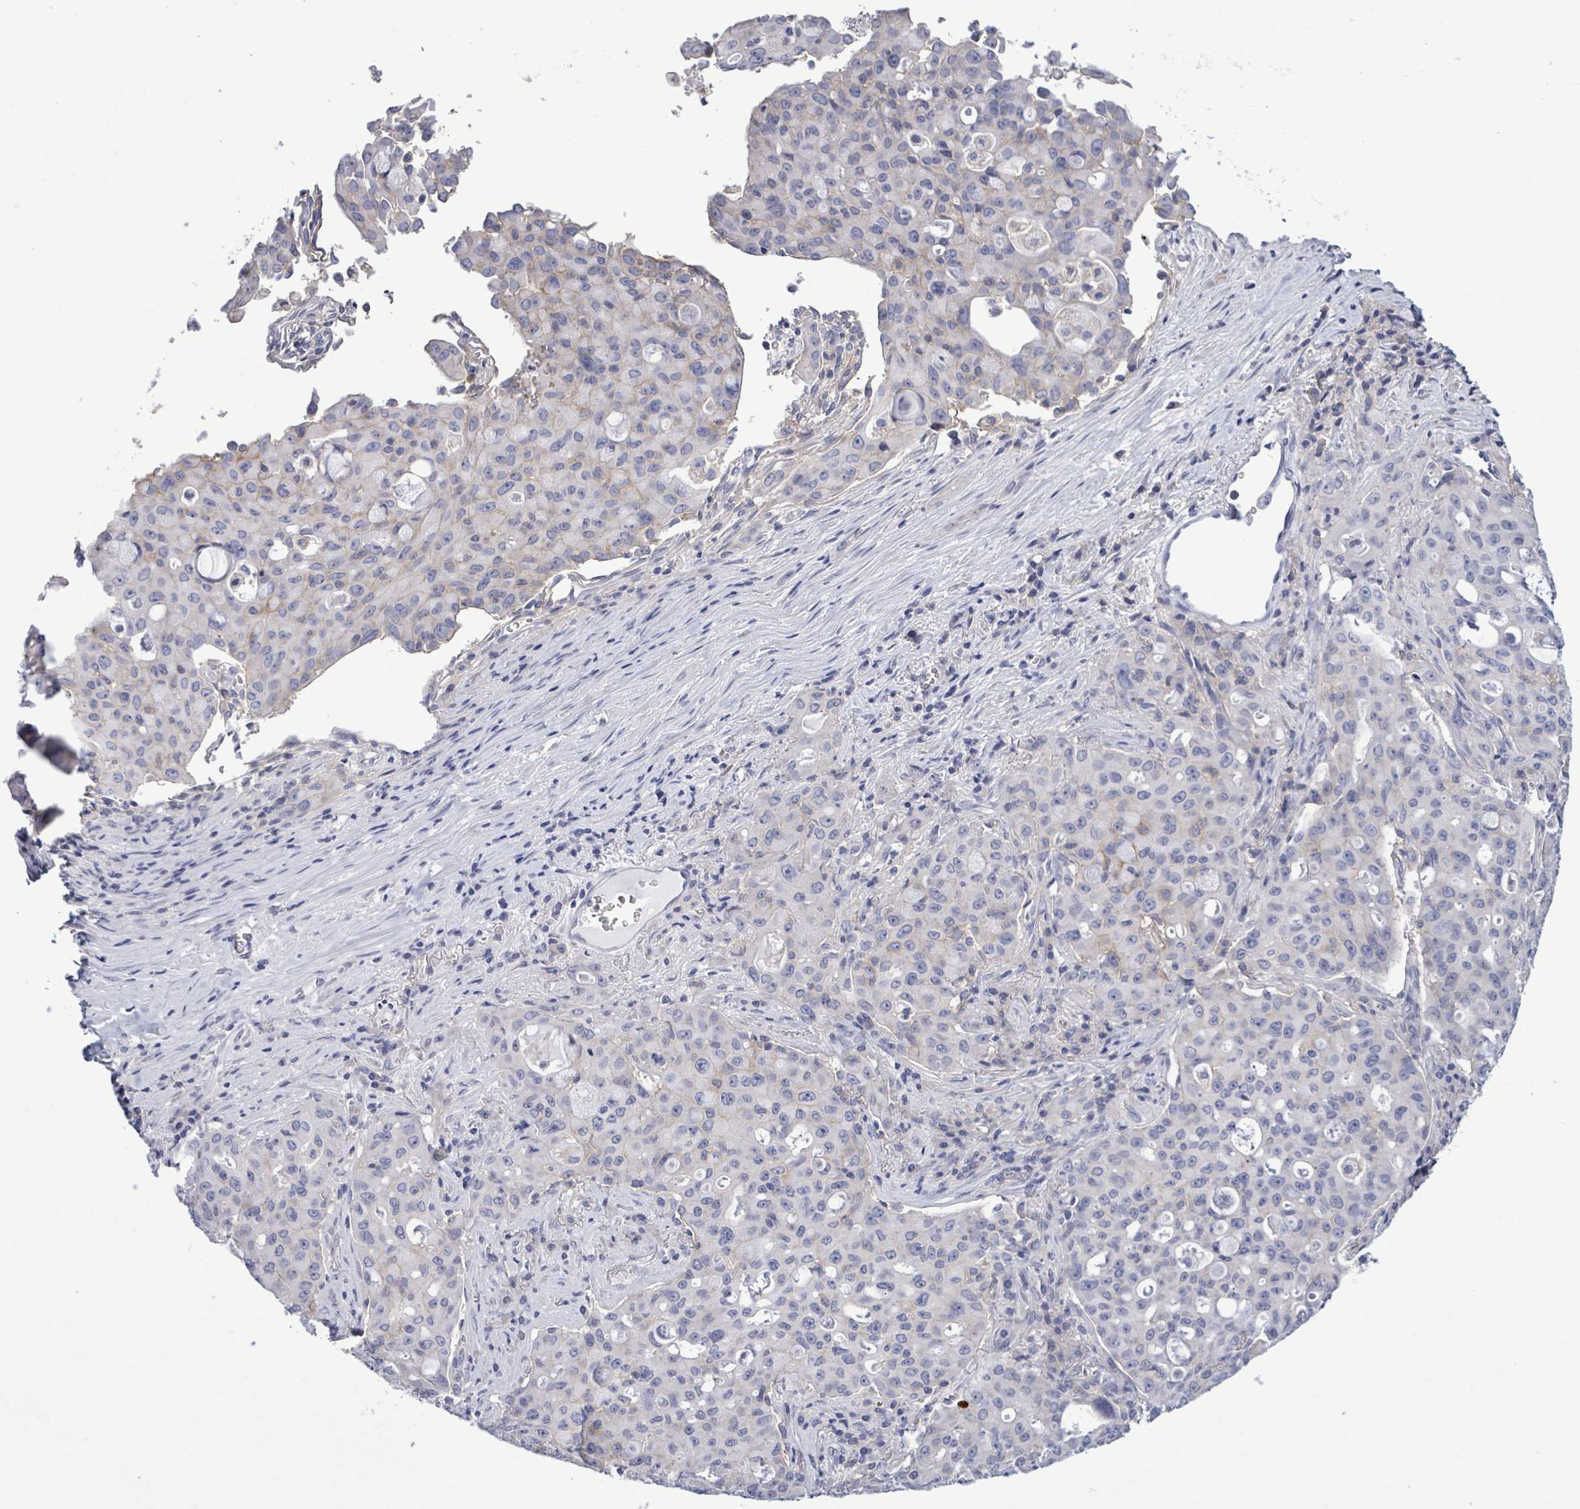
{"staining": {"intensity": "negative", "quantity": "none", "location": "none"}, "tissue": "lung cancer", "cell_type": "Tumor cells", "image_type": "cancer", "snomed": [{"axis": "morphology", "description": "Adenocarcinoma, NOS"}, {"axis": "topography", "description": "Lung"}], "caption": "Immunohistochemistry (IHC) photomicrograph of human lung adenocarcinoma stained for a protein (brown), which reveals no staining in tumor cells.", "gene": "BSG", "patient": {"sex": "female", "age": 44}}